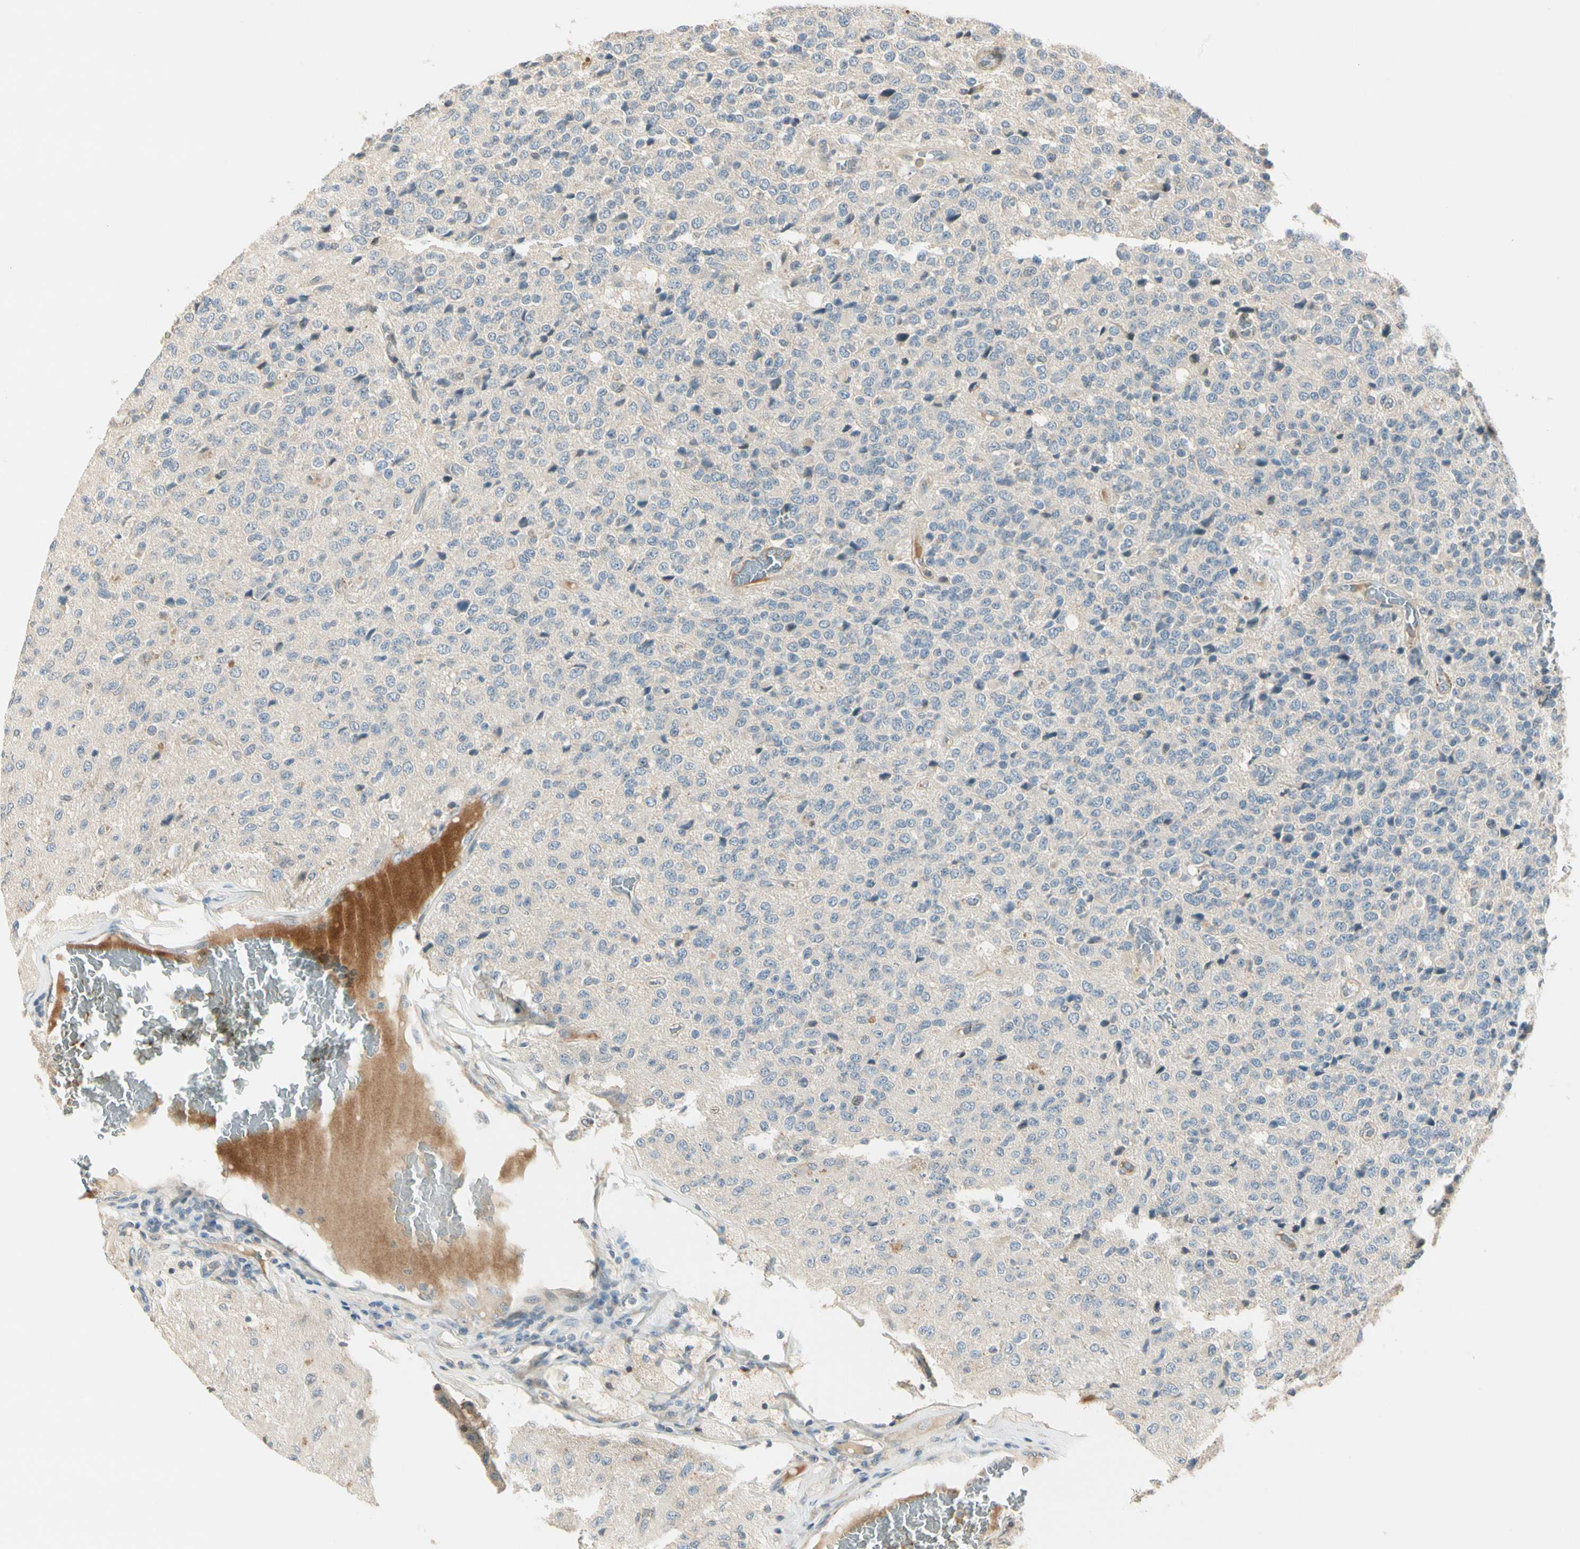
{"staining": {"intensity": "negative", "quantity": "none", "location": "none"}, "tissue": "glioma", "cell_type": "Tumor cells", "image_type": "cancer", "snomed": [{"axis": "morphology", "description": "Glioma, malignant, High grade"}, {"axis": "topography", "description": "pancreas cauda"}], "caption": "Tumor cells are negative for protein expression in human malignant glioma (high-grade).", "gene": "PCDHB15", "patient": {"sex": "male", "age": 60}}